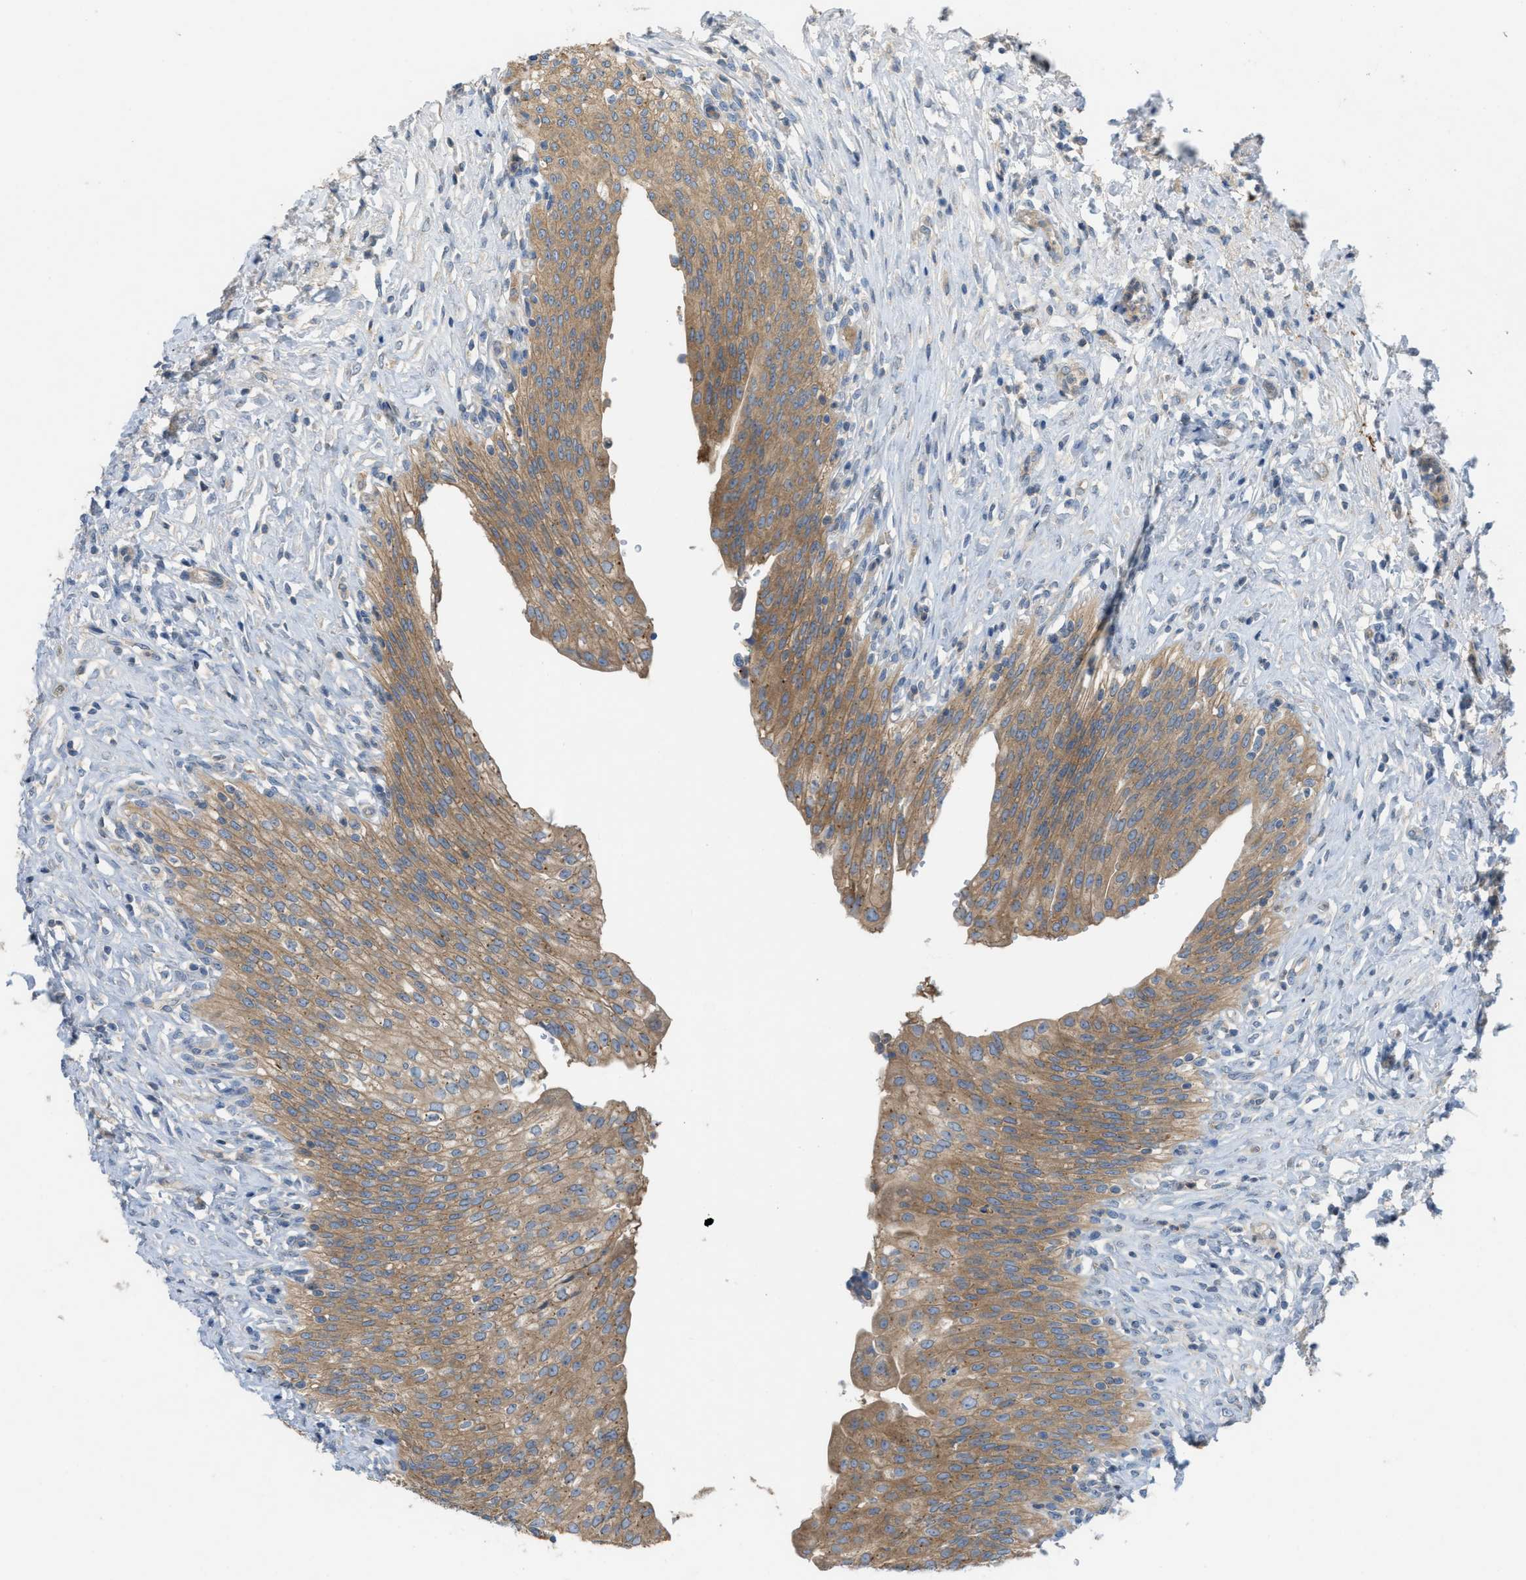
{"staining": {"intensity": "moderate", "quantity": ">75%", "location": "cytoplasmic/membranous"}, "tissue": "urinary bladder", "cell_type": "Urothelial cells", "image_type": "normal", "snomed": [{"axis": "morphology", "description": "Urothelial carcinoma, High grade"}, {"axis": "topography", "description": "Urinary bladder"}], "caption": "Urinary bladder stained with DAB IHC displays medium levels of moderate cytoplasmic/membranous positivity in about >75% of urothelial cells.", "gene": "UBA5", "patient": {"sex": "male", "age": 46}}